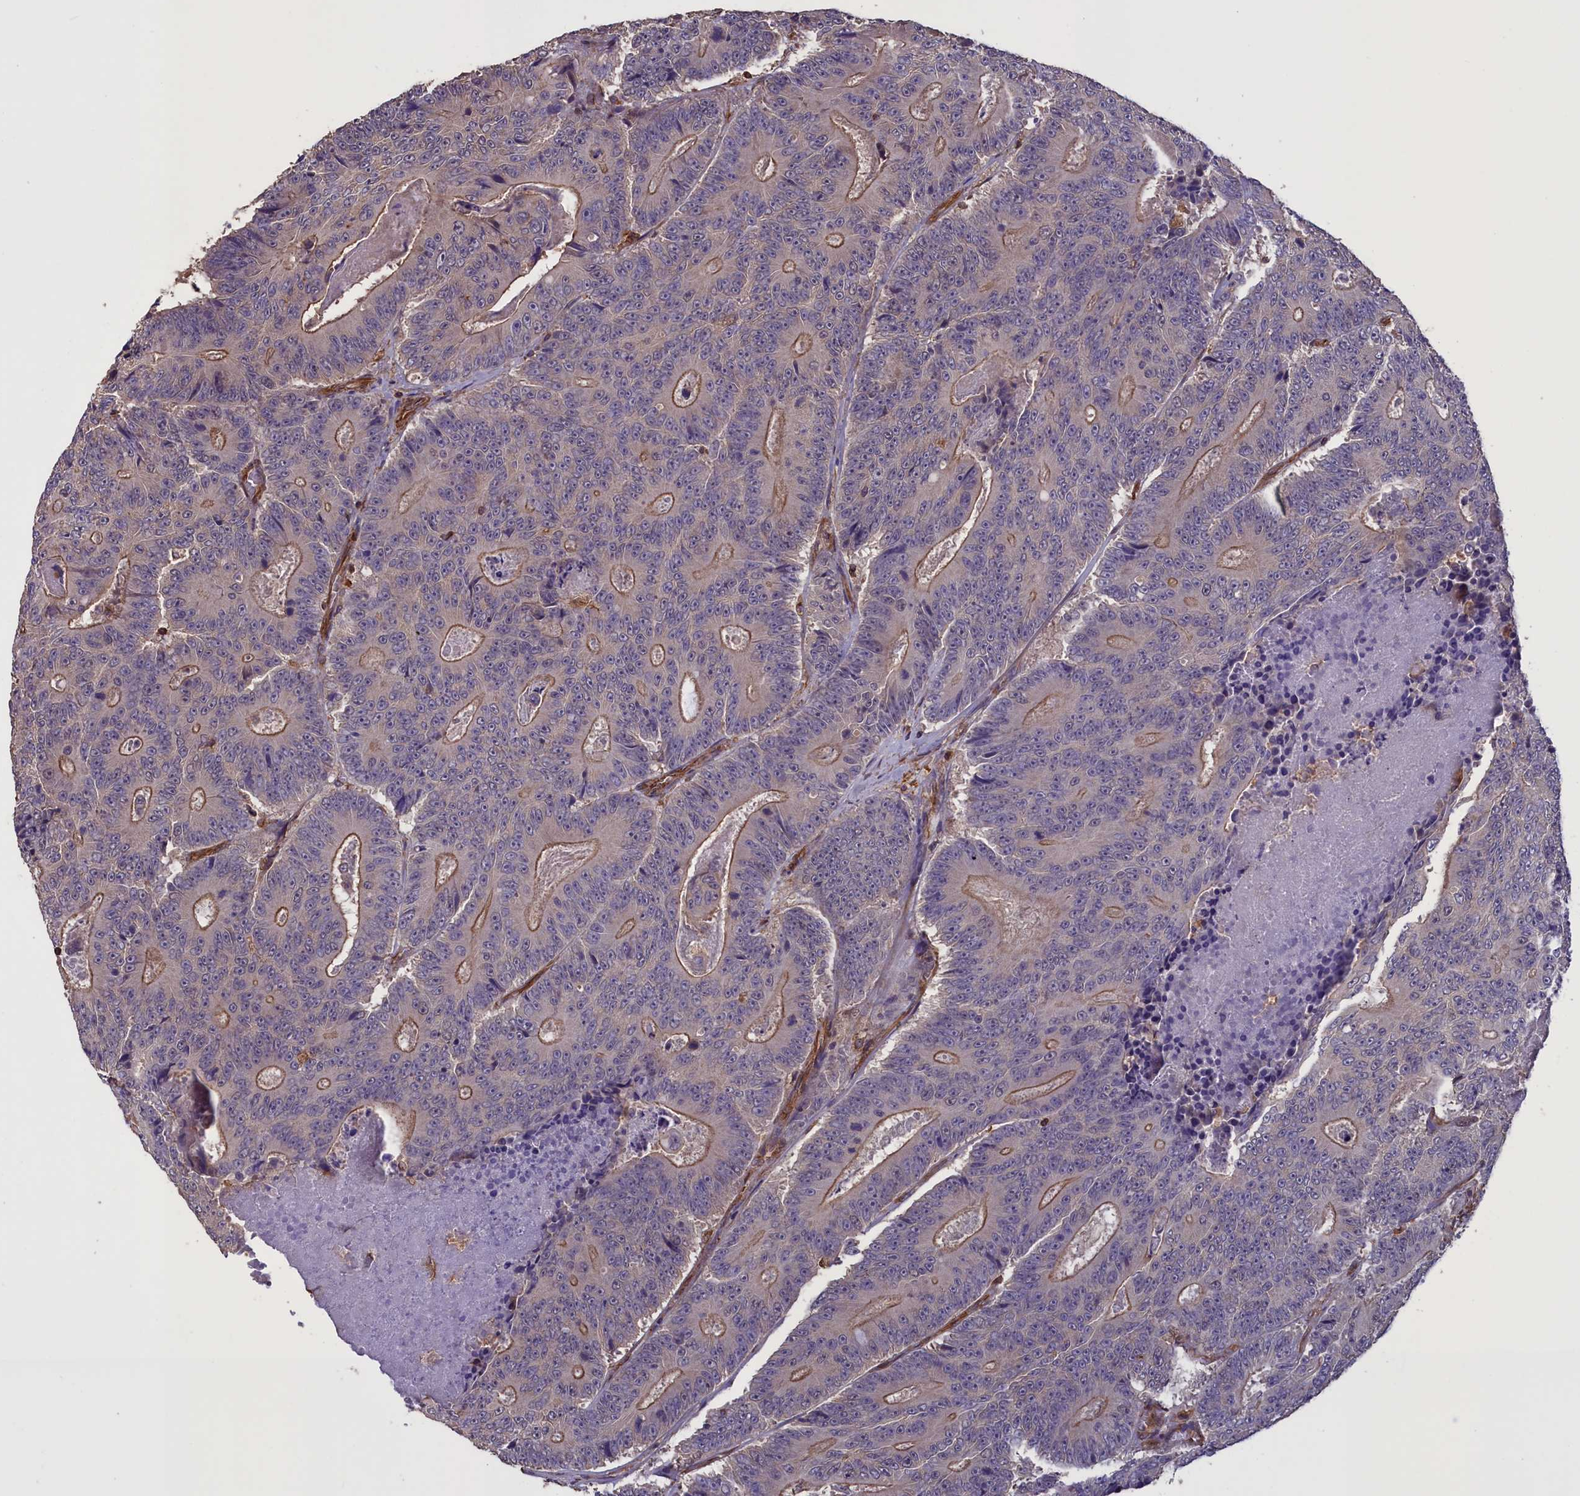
{"staining": {"intensity": "moderate", "quantity": "25%-75%", "location": "cytoplasmic/membranous"}, "tissue": "colorectal cancer", "cell_type": "Tumor cells", "image_type": "cancer", "snomed": [{"axis": "morphology", "description": "Adenocarcinoma, NOS"}, {"axis": "topography", "description": "Colon"}], "caption": "Immunohistochemistry staining of adenocarcinoma (colorectal), which demonstrates medium levels of moderate cytoplasmic/membranous positivity in approximately 25%-75% of tumor cells indicating moderate cytoplasmic/membranous protein positivity. The staining was performed using DAB (brown) for protein detection and nuclei were counterstained in hematoxylin (blue).", "gene": "DAPK3", "patient": {"sex": "male", "age": 83}}